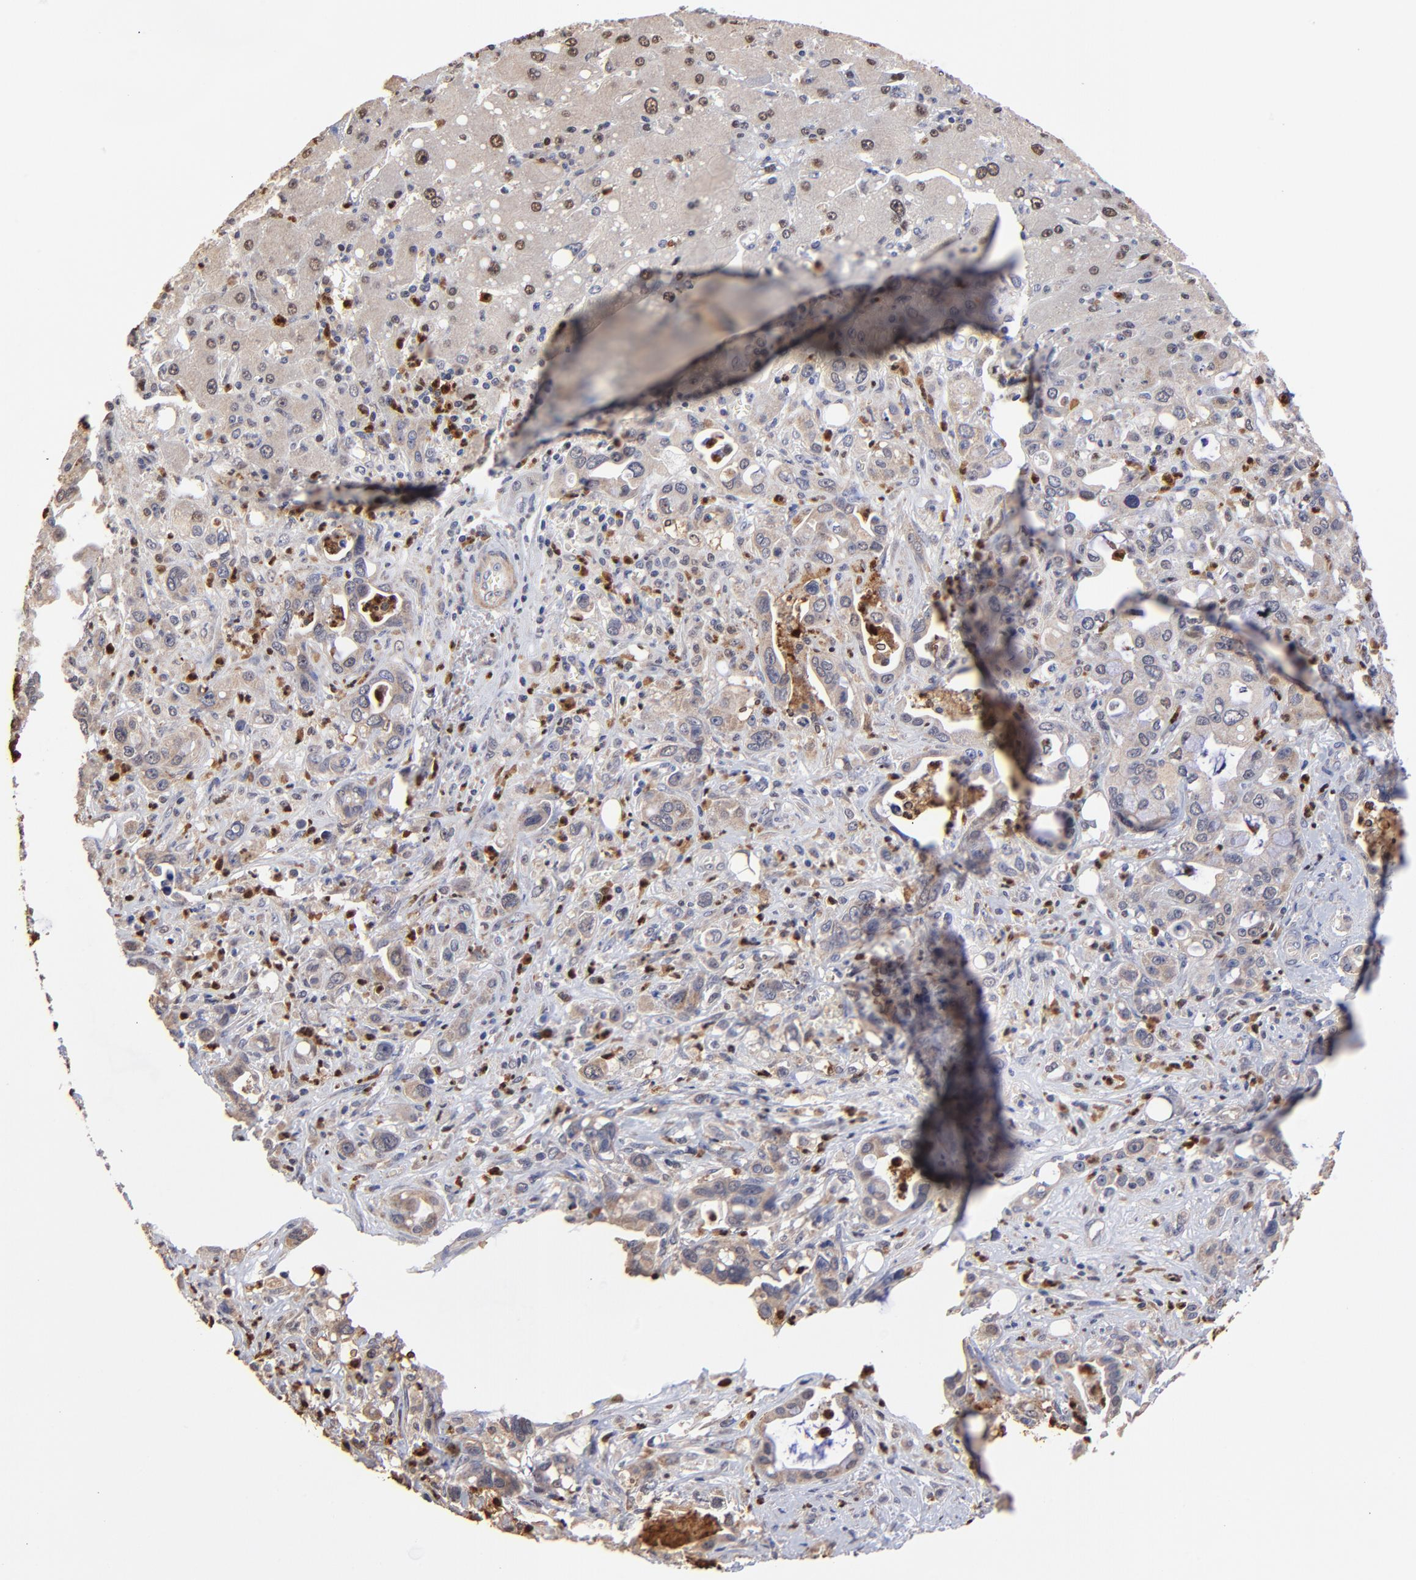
{"staining": {"intensity": "weak", "quantity": ">75%", "location": "cytoplasmic/membranous"}, "tissue": "liver cancer", "cell_type": "Tumor cells", "image_type": "cancer", "snomed": [{"axis": "morphology", "description": "Cholangiocarcinoma"}, {"axis": "topography", "description": "Liver"}], "caption": "Protein expression analysis of liver cholangiocarcinoma reveals weak cytoplasmic/membranous staining in about >75% of tumor cells.", "gene": "BBOF1", "patient": {"sex": "female", "age": 65}}